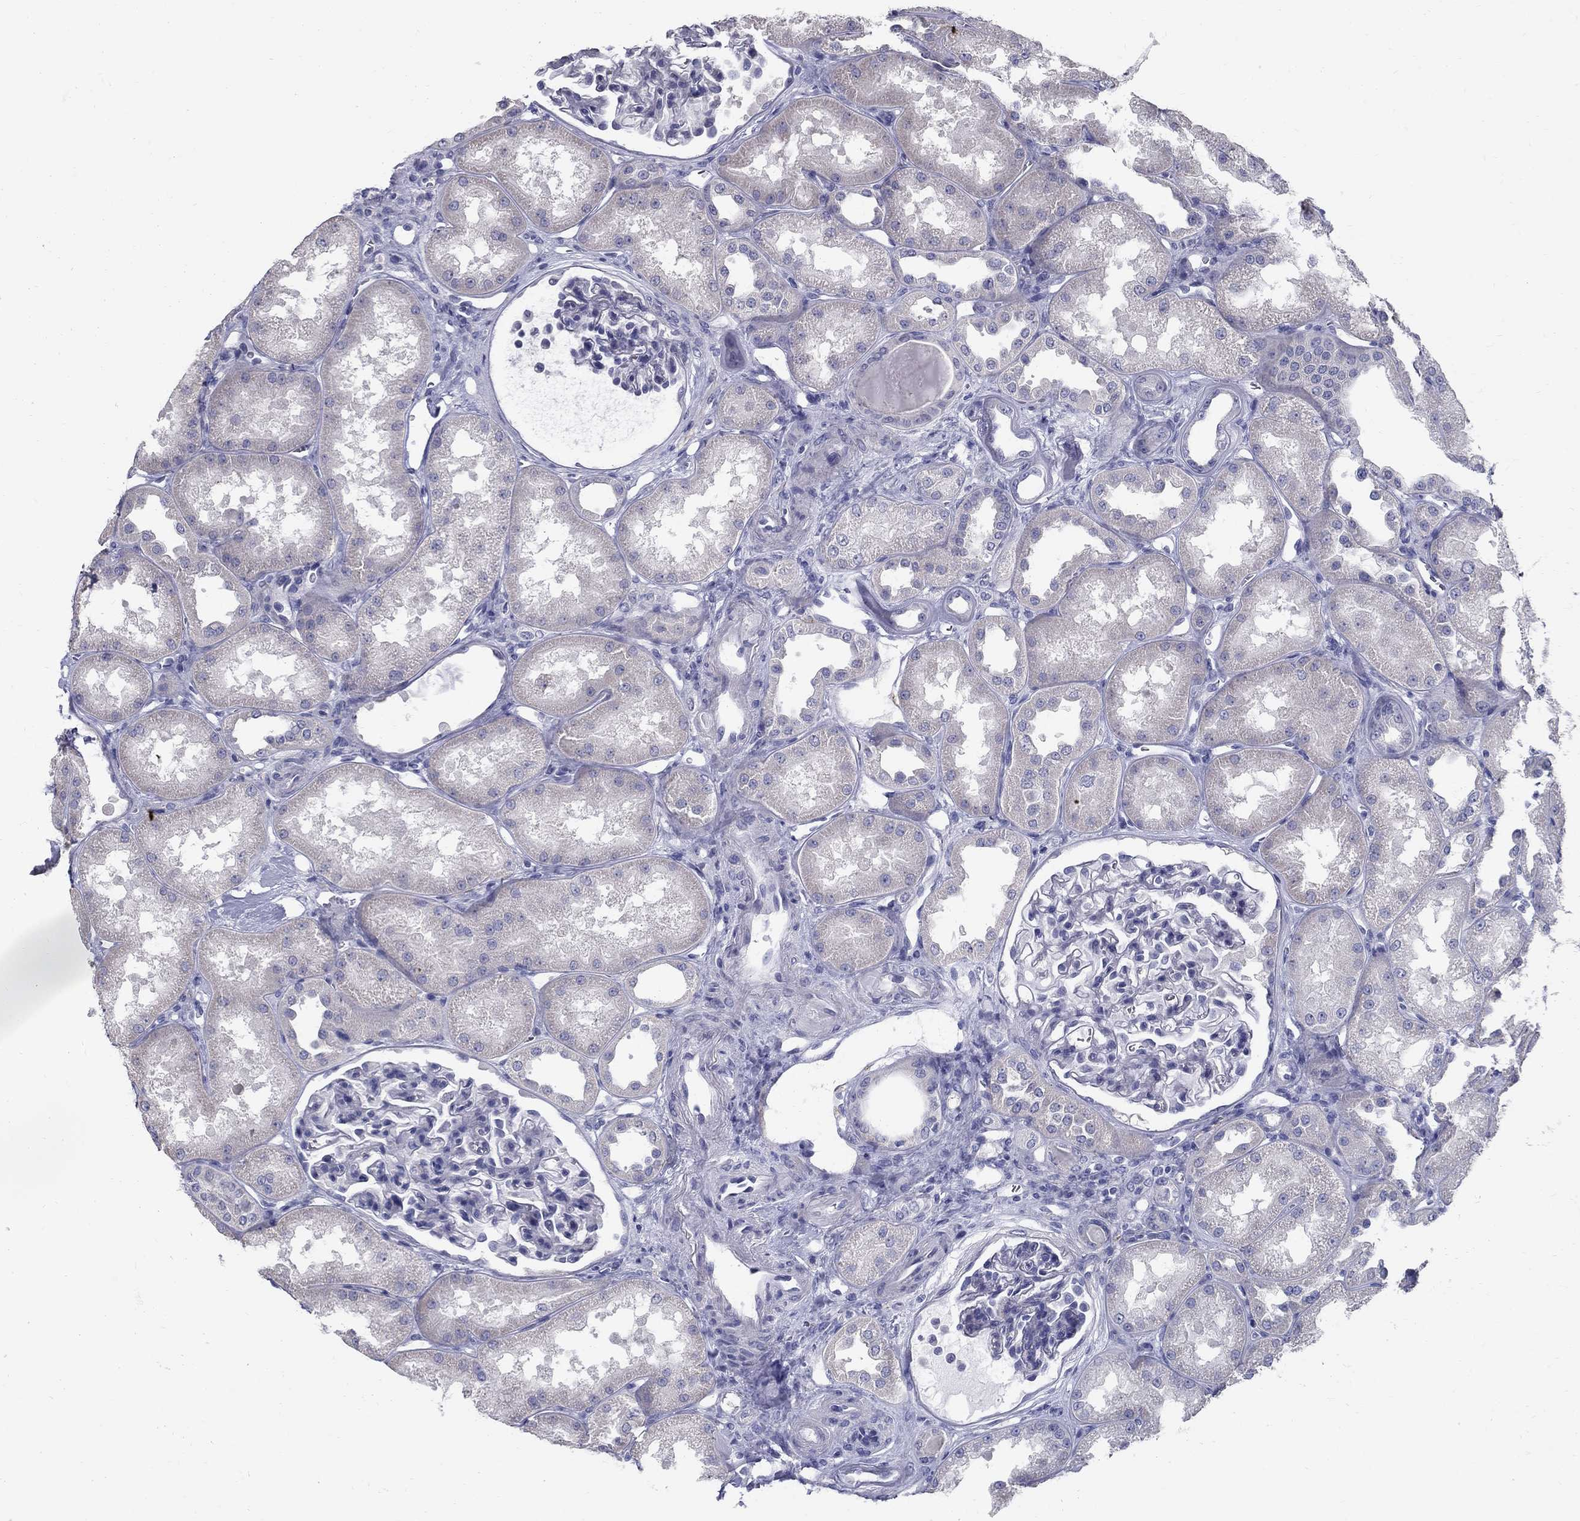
{"staining": {"intensity": "negative", "quantity": "none", "location": "none"}, "tissue": "kidney", "cell_type": "Cells in glomeruli", "image_type": "normal", "snomed": [{"axis": "morphology", "description": "Normal tissue, NOS"}, {"axis": "topography", "description": "Kidney"}], "caption": "There is no significant positivity in cells in glomeruli of kidney. (DAB (3,3'-diaminobenzidine) immunohistochemistry (IHC) with hematoxylin counter stain).", "gene": "TP53TG5", "patient": {"sex": "male", "age": 61}}